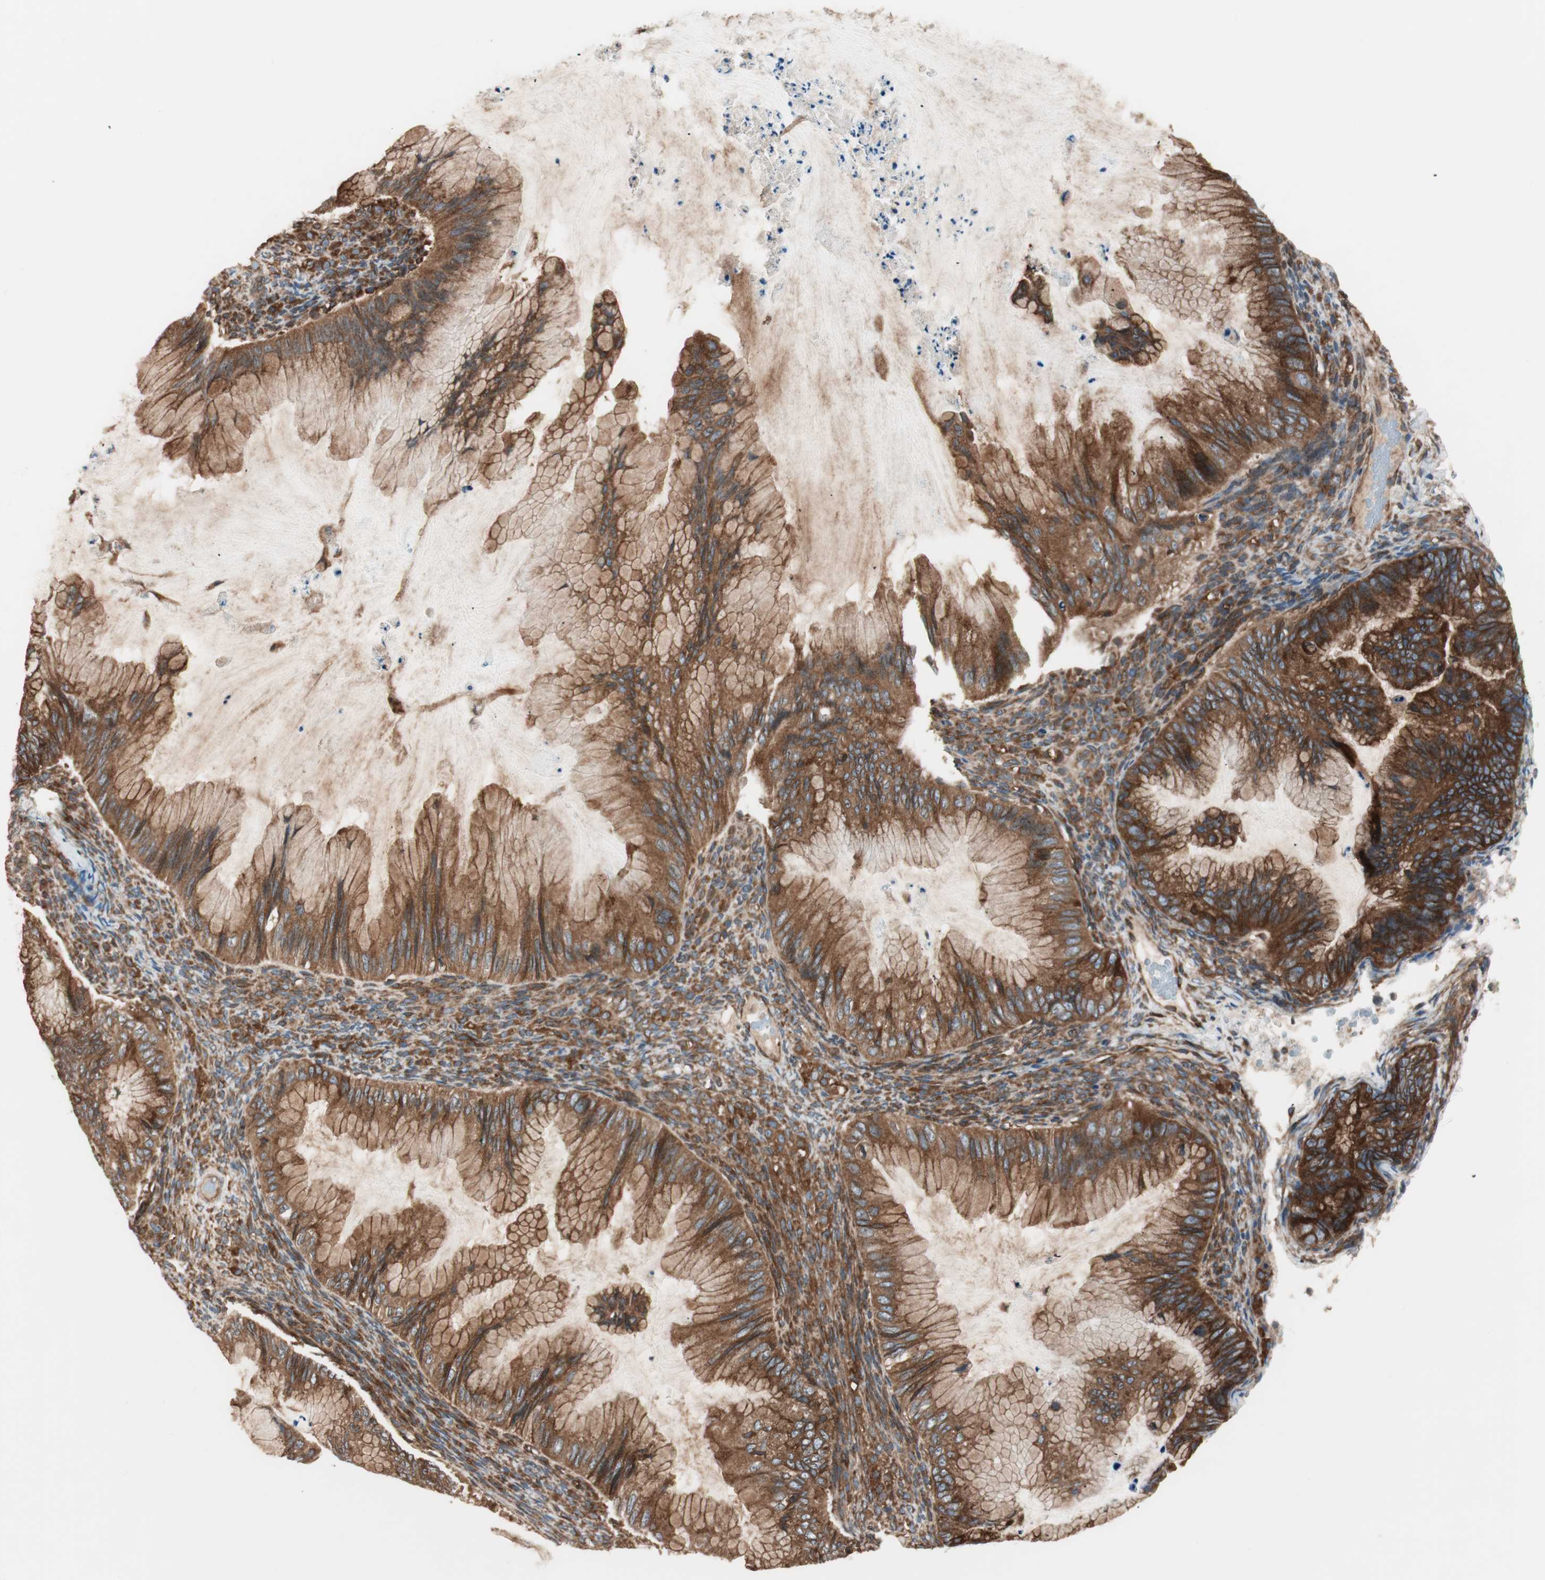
{"staining": {"intensity": "strong", "quantity": ">75%", "location": "cytoplasmic/membranous"}, "tissue": "ovarian cancer", "cell_type": "Tumor cells", "image_type": "cancer", "snomed": [{"axis": "morphology", "description": "Cystadenocarcinoma, mucinous, NOS"}, {"axis": "topography", "description": "Ovary"}], "caption": "Immunohistochemical staining of human ovarian cancer exhibits high levels of strong cytoplasmic/membranous positivity in about >75% of tumor cells.", "gene": "RAB5A", "patient": {"sex": "female", "age": 36}}